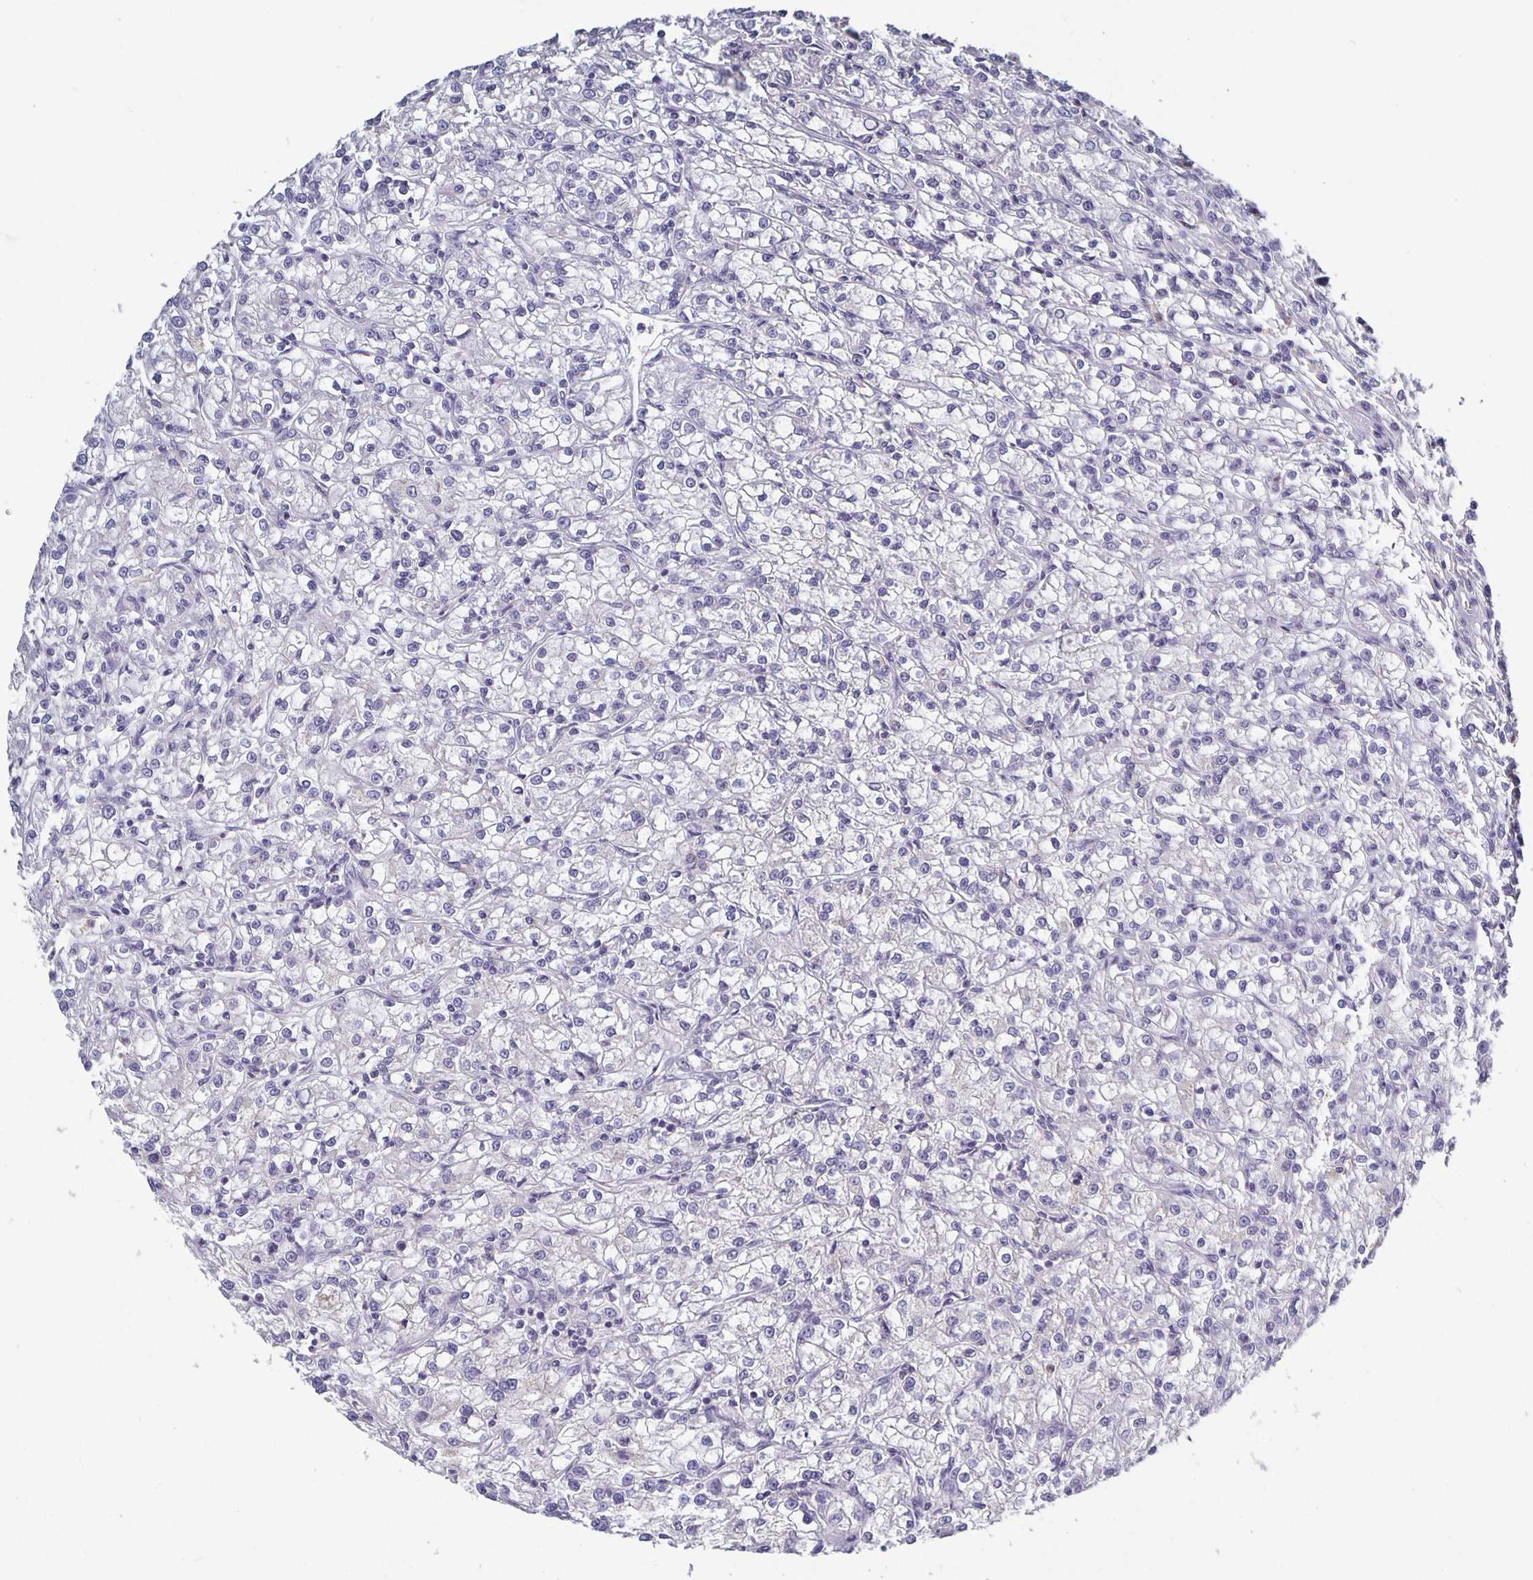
{"staining": {"intensity": "negative", "quantity": "none", "location": "none"}, "tissue": "renal cancer", "cell_type": "Tumor cells", "image_type": "cancer", "snomed": [{"axis": "morphology", "description": "Adenocarcinoma, NOS"}, {"axis": "topography", "description": "Kidney"}], "caption": "High magnification brightfield microscopy of renal cancer stained with DAB (3,3'-diaminobenzidine) (brown) and counterstained with hematoxylin (blue): tumor cells show no significant positivity.", "gene": "GDF15", "patient": {"sex": "female", "age": 59}}